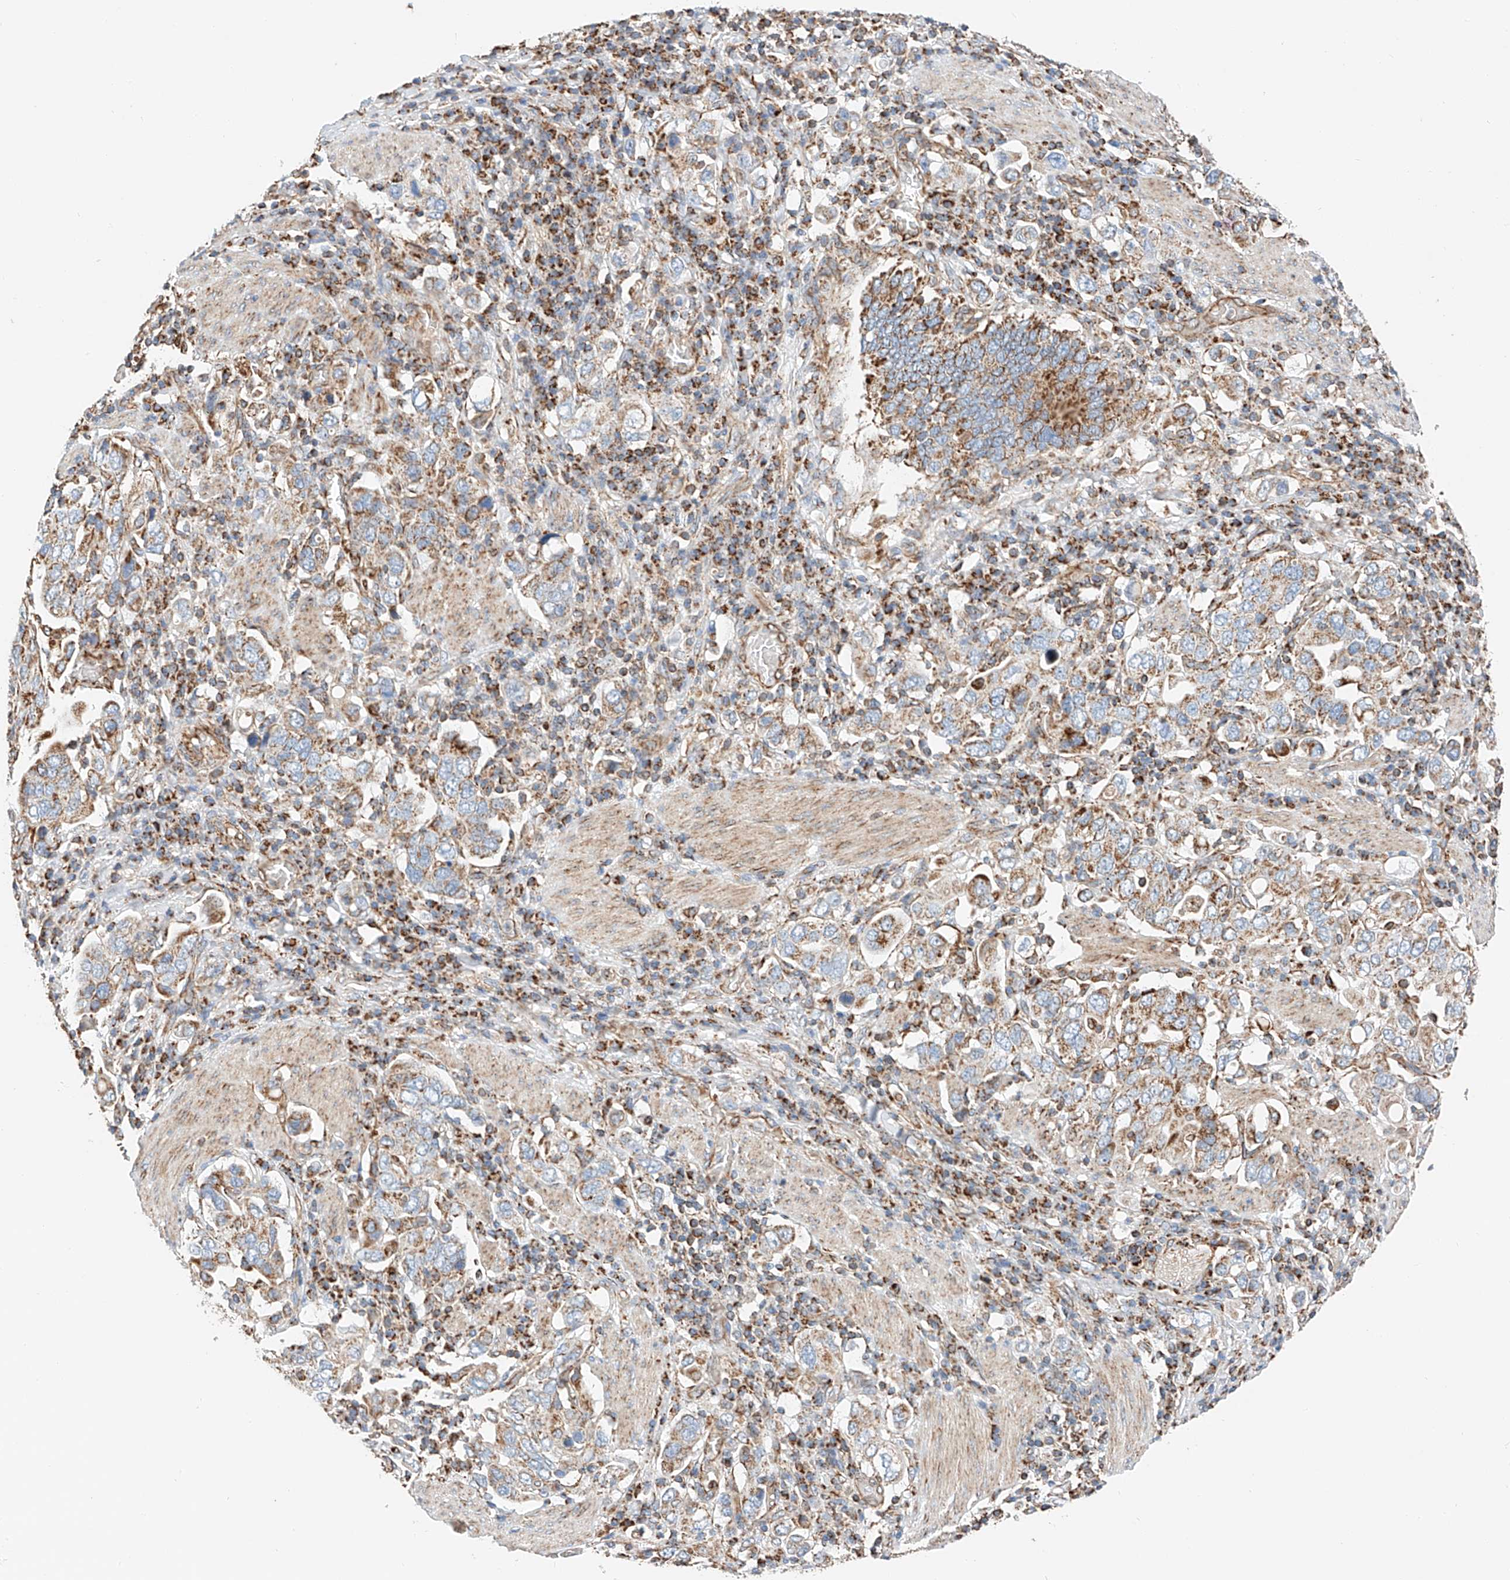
{"staining": {"intensity": "moderate", "quantity": "25%-75%", "location": "cytoplasmic/membranous"}, "tissue": "stomach cancer", "cell_type": "Tumor cells", "image_type": "cancer", "snomed": [{"axis": "morphology", "description": "Adenocarcinoma, NOS"}, {"axis": "topography", "description": "Stomach, upper"}], "caption": "Stomach cancer (adenocarcinoma) stained with a protein marker reveals moderate staining in tumor cells.", "gene": "NDUFV3", "patient": {"sex": "male", "age": 62}}